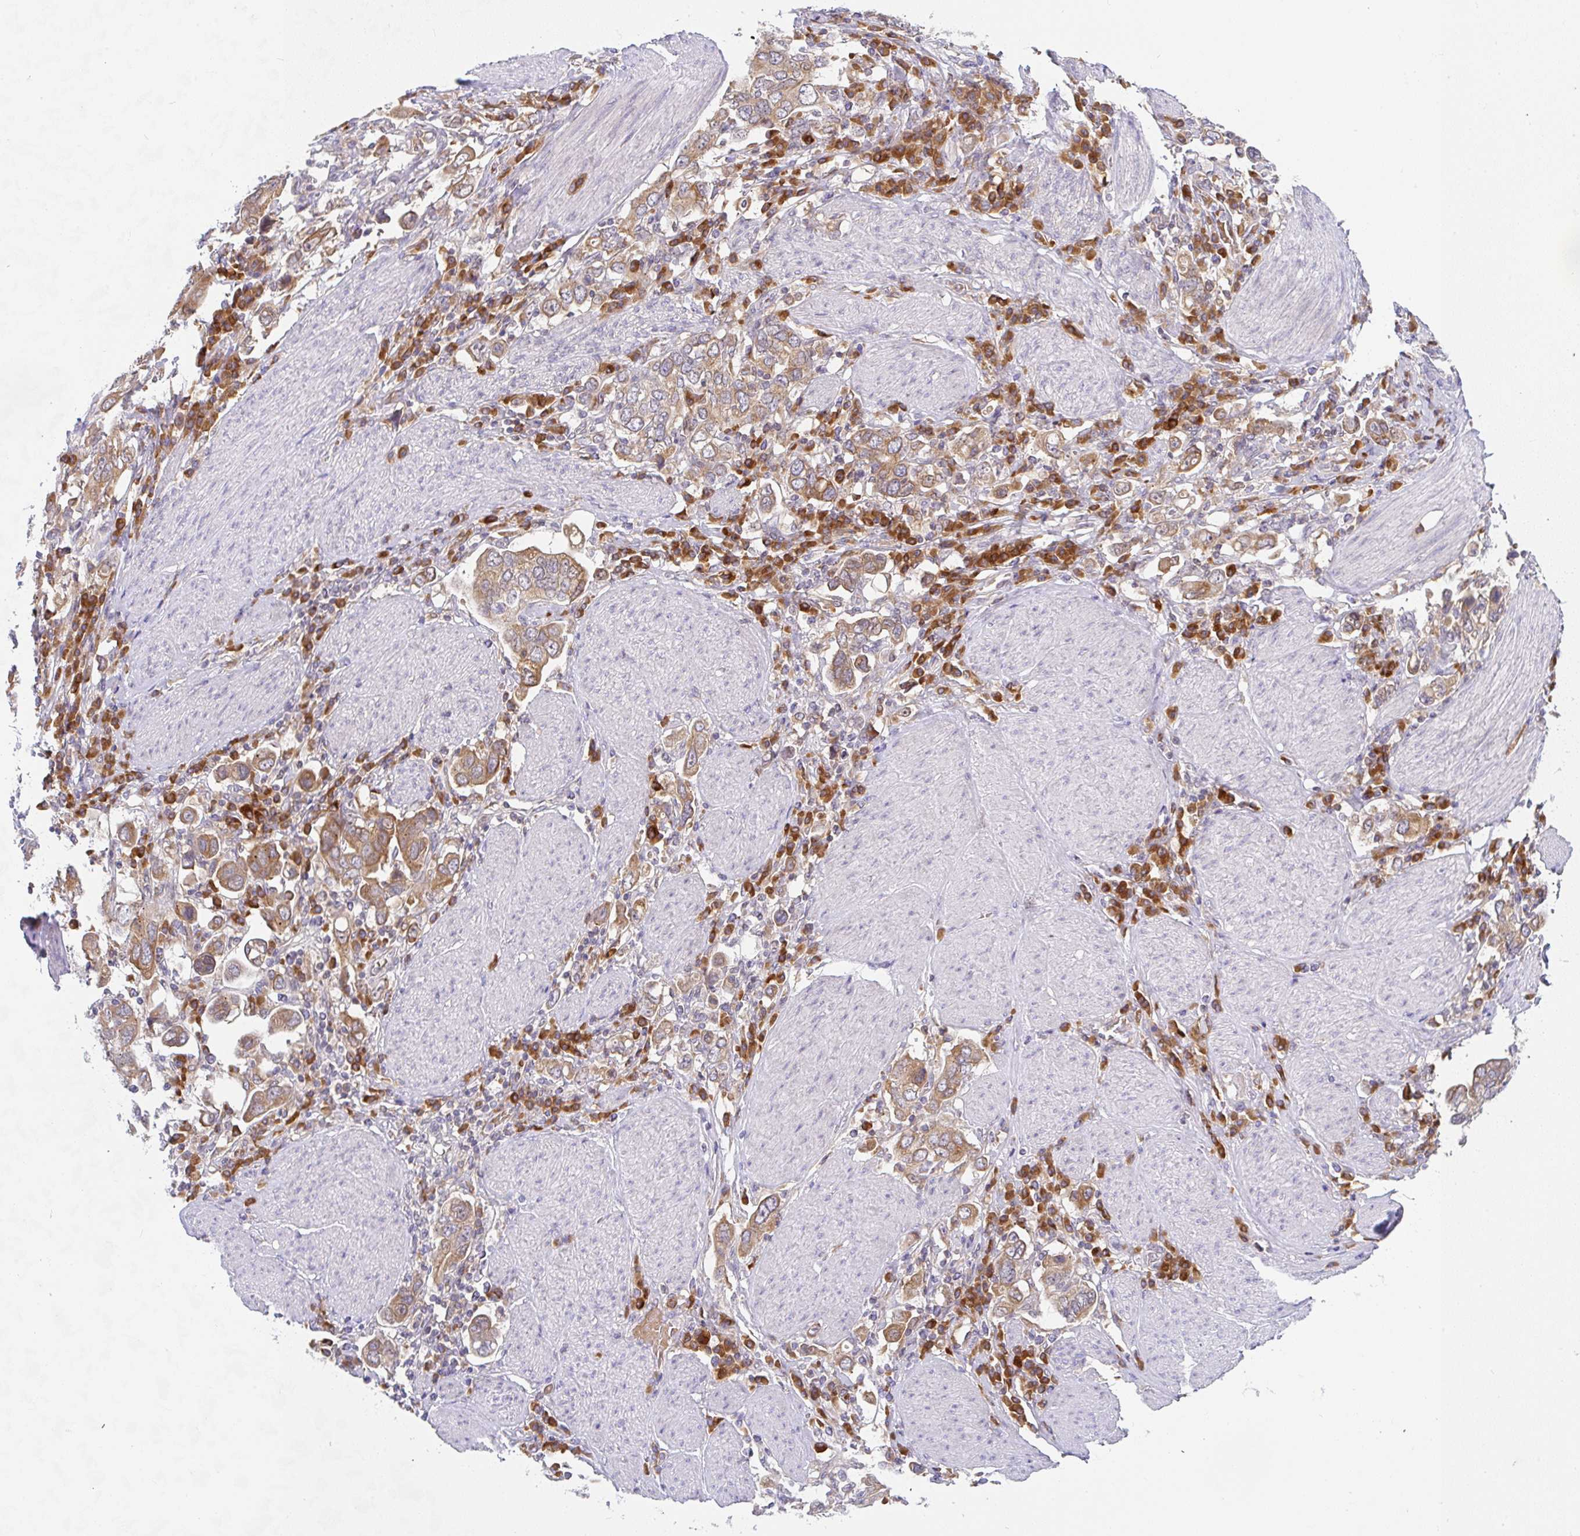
{"staining": {"intensity": "moderate", "quantity": ">75%", "location": "cytoplasmic/membranous"}, "tissue": "stomach cancer", "cell_type": "Tumor cells", "image_type": "cancer", "snomed": [{"axis": "morphology", "description": "Adenocarcinoma, NOS"}, {"axis": "topography", "description": "Stomach, upper"}], "caption": "Stomach adenocarcinoma tissue reveals moderate cytoplasmic/membranous staining in about >75% of tumor cells, visualized by immunohistochemistry.", "gene": "DERL2", "patient": {"sex": "male", "age": 62}}